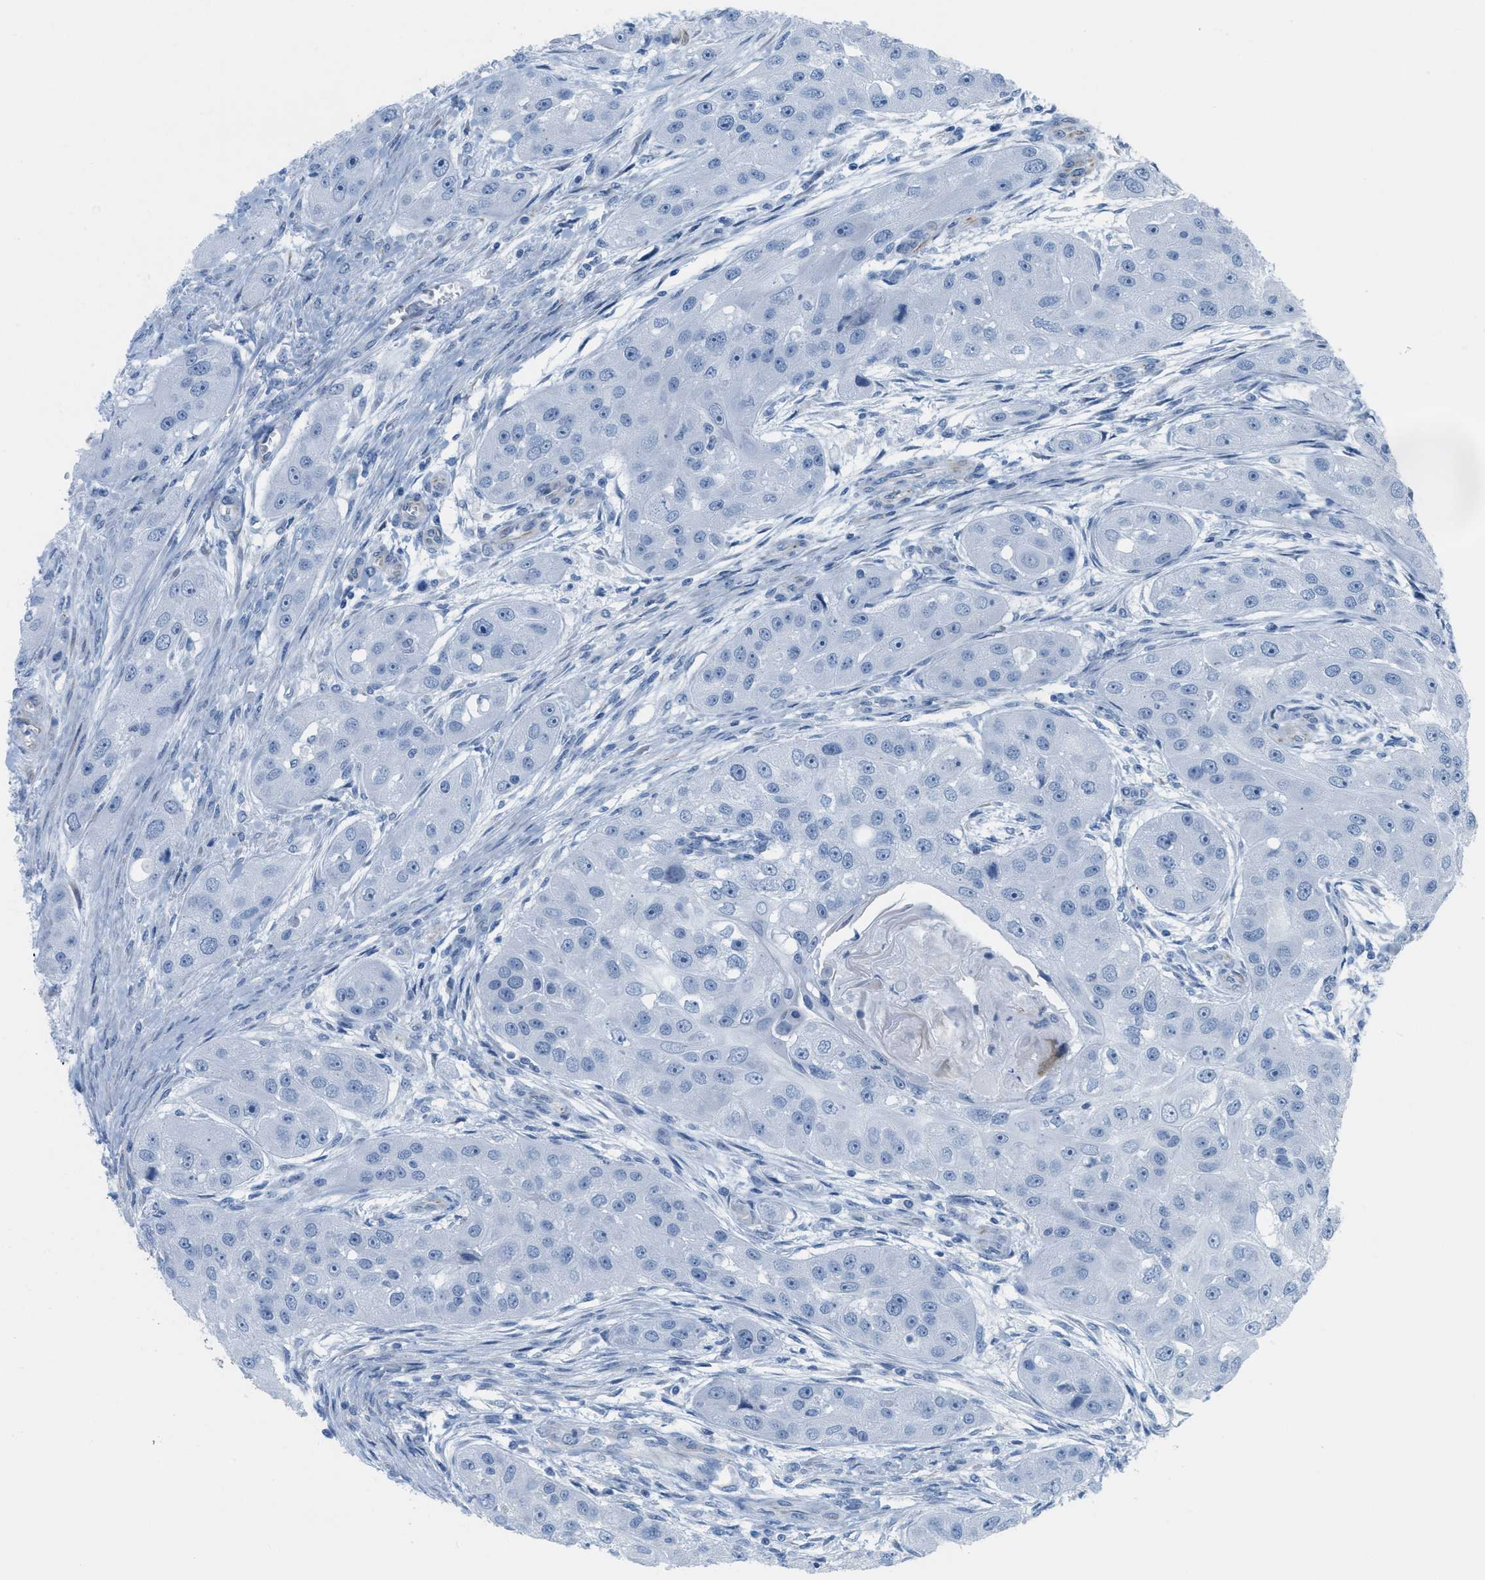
{"staining": {"intensity": "negative", "quantity": "none", "location": "none"}, "tissue": "head and neck cancer", "cell_type": "Tumor cells", "image_type": "cancer", "snomed": [{"axis": "morphology", "description": "Normal tissue, NOS"}, {"axis": "morphology", "description": "Squamous cell carcinoma, NOS"}, {"axis": "topography", "description": "Skeletal muscle"}, {"axis": "topography", "description": "Head-Neck"}], "caption": "A micrograph of head and neck cancer (squamous cell carcinoma) stained for a protein shows no brown staining in tumor cells.", "gene": "SLC12A1", "patient": {"sex": "male", "age": 51}}